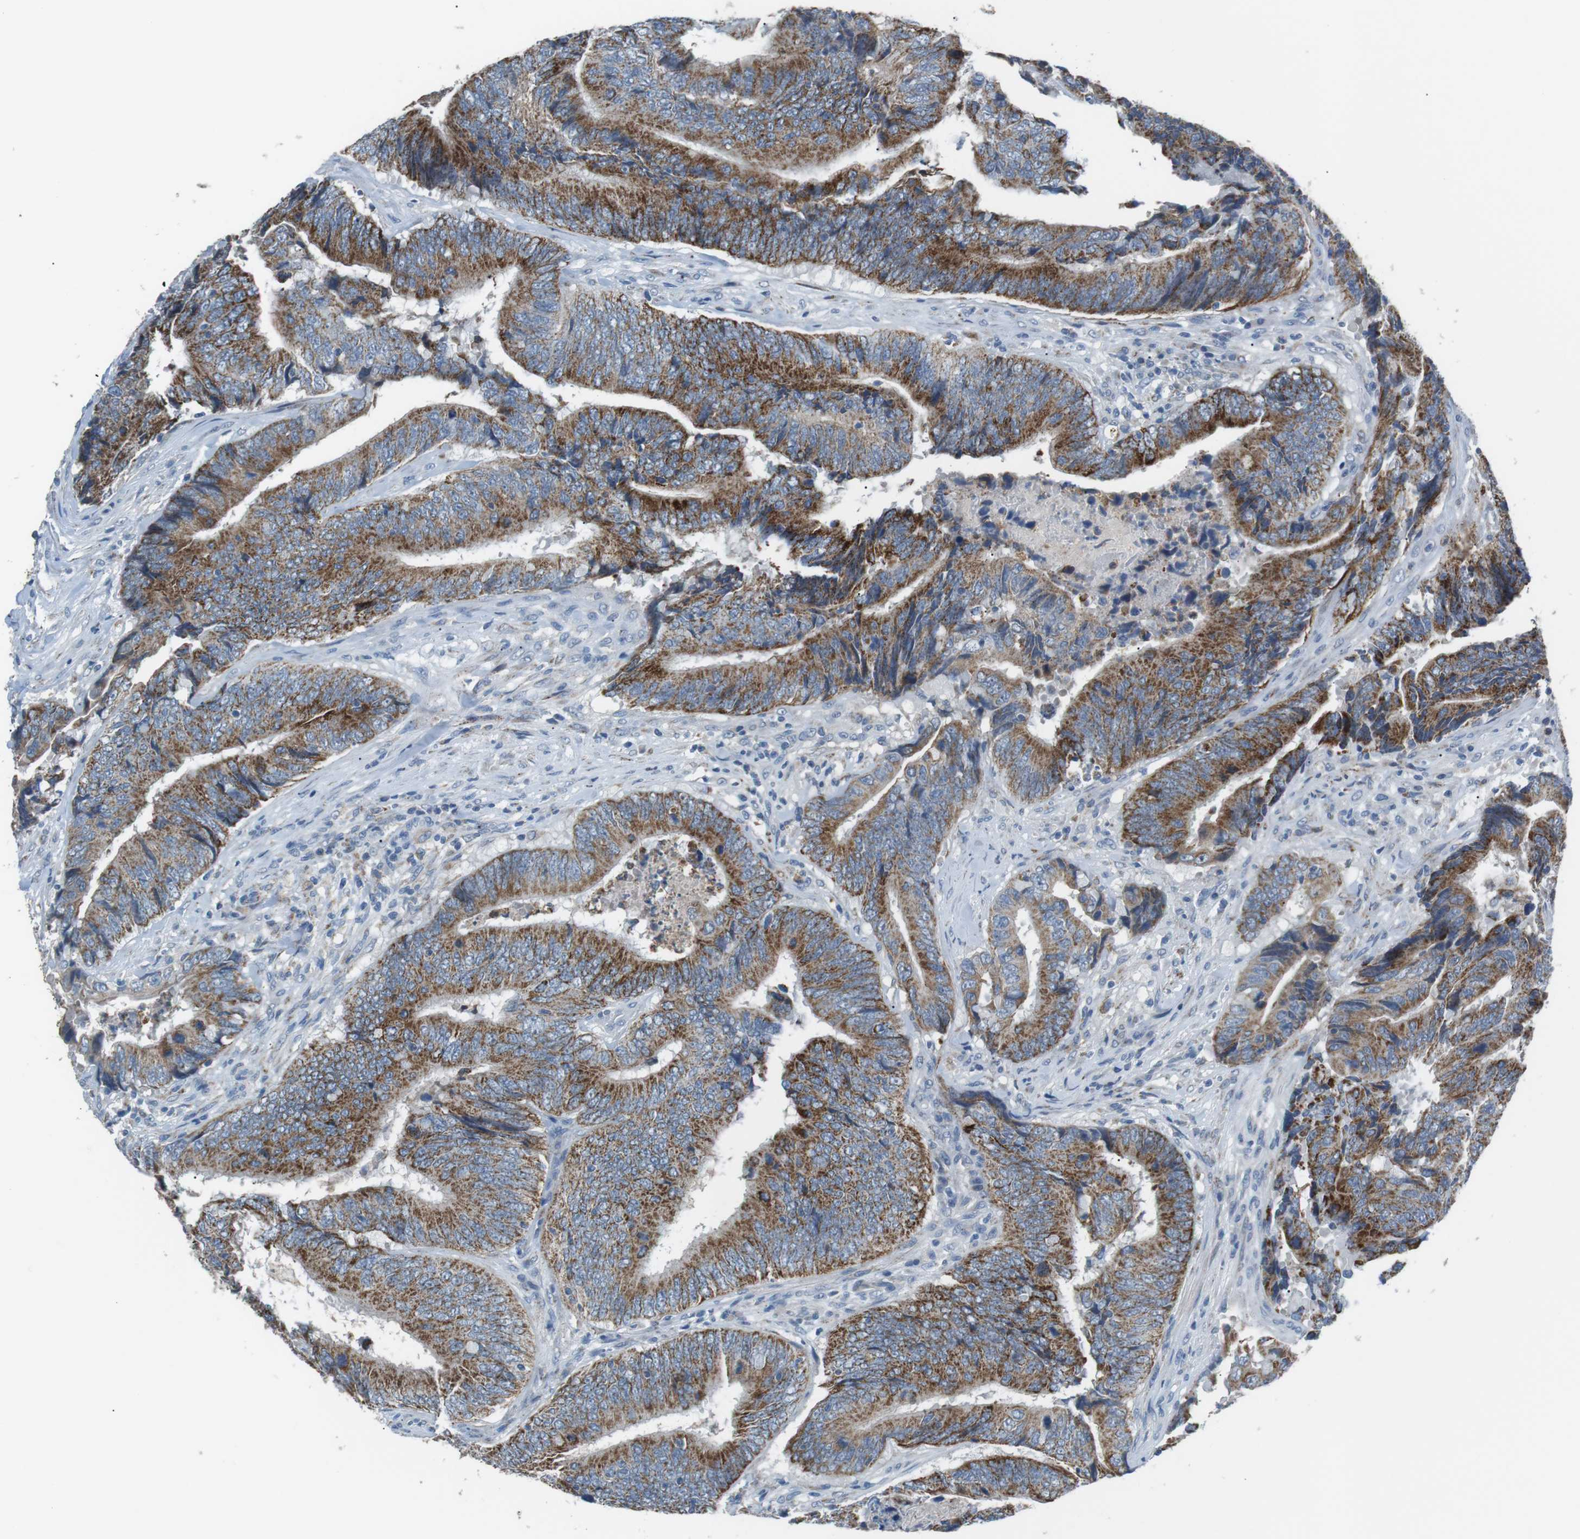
{"staining": {"intensity": "moderate", "quantity": ">75%", "location": "cytoplasmic/membranous"}, "tissue": "colorectal cancer", "cell_type": "Tumor cells", "image_type": "cancer", "snomed": [{"axis": "morphology", "description": "Normal tissue, NOS"}, {"axis": "morphology", "description": "Adenocarcinoma, NOS"}, {"axis": "topography", "description": "Colon"}], "caption": "This micrograph displays IHC staining of adenocarcinoma (colorectal), with medium moderate cytoplasmic/membranous positivity in about >75% of tumor cells.", "gene": "CD300E", "patient": {"sex": "male", "age": 56}}